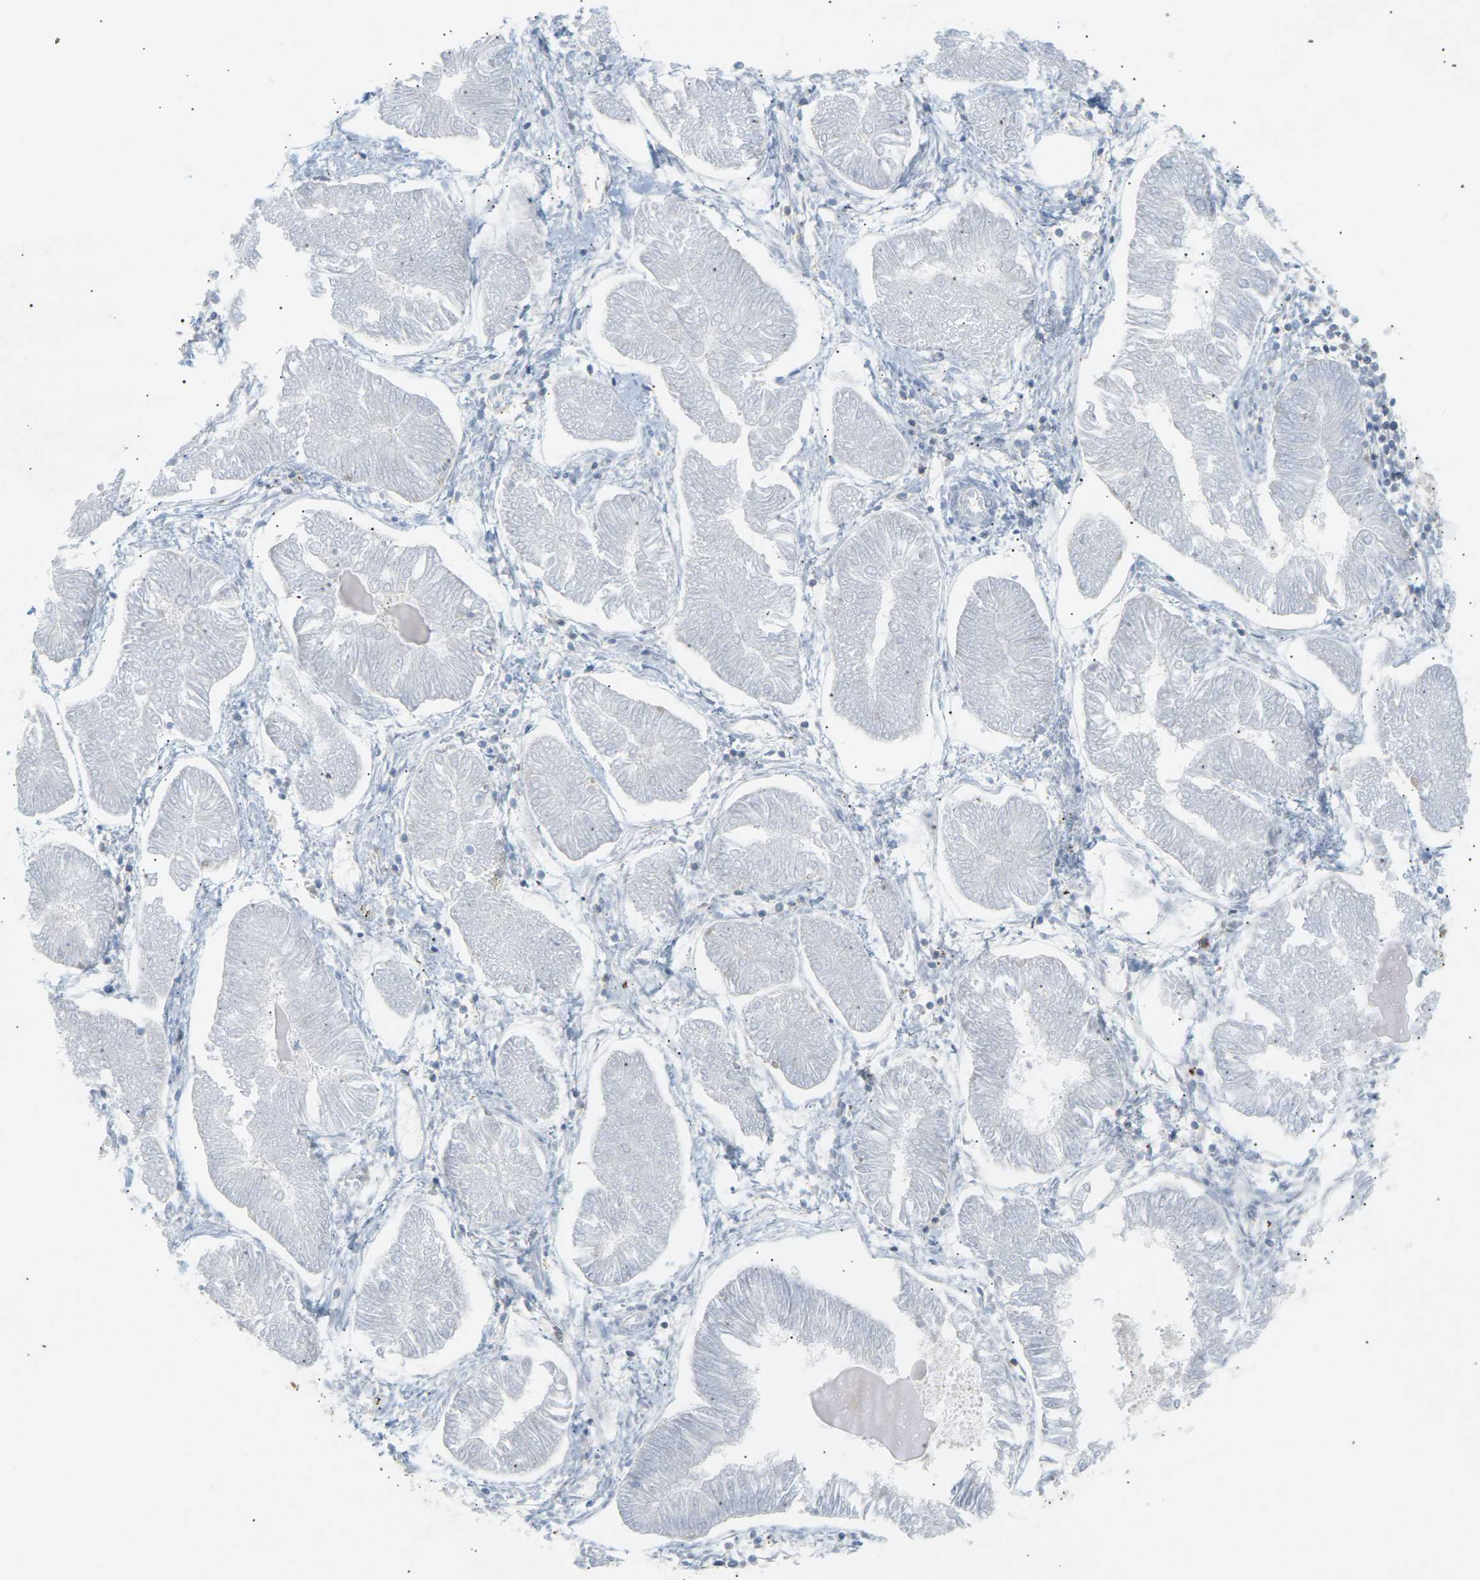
{"staining": {"intensity": "negative", "quantity": "none", "location": "none"}, "tissue": "endometrial cancer", "cell_type": "Tumor cells", "image_type": "cancer", "snomed": [{"axis": "morphology", "description": "Adenocarcinoma, NOS"}, {"axis": "topography", "description": "Endometrium"}], "caption": "This image is of endometrial cancer stained with immunohistochemistry (IHC) to label a protein in brown with the nuclei are counter-stained blue. There is no staining in tumor cells.", "gene": "LIME1", "patient": {"sex": "female", "age": 53}}